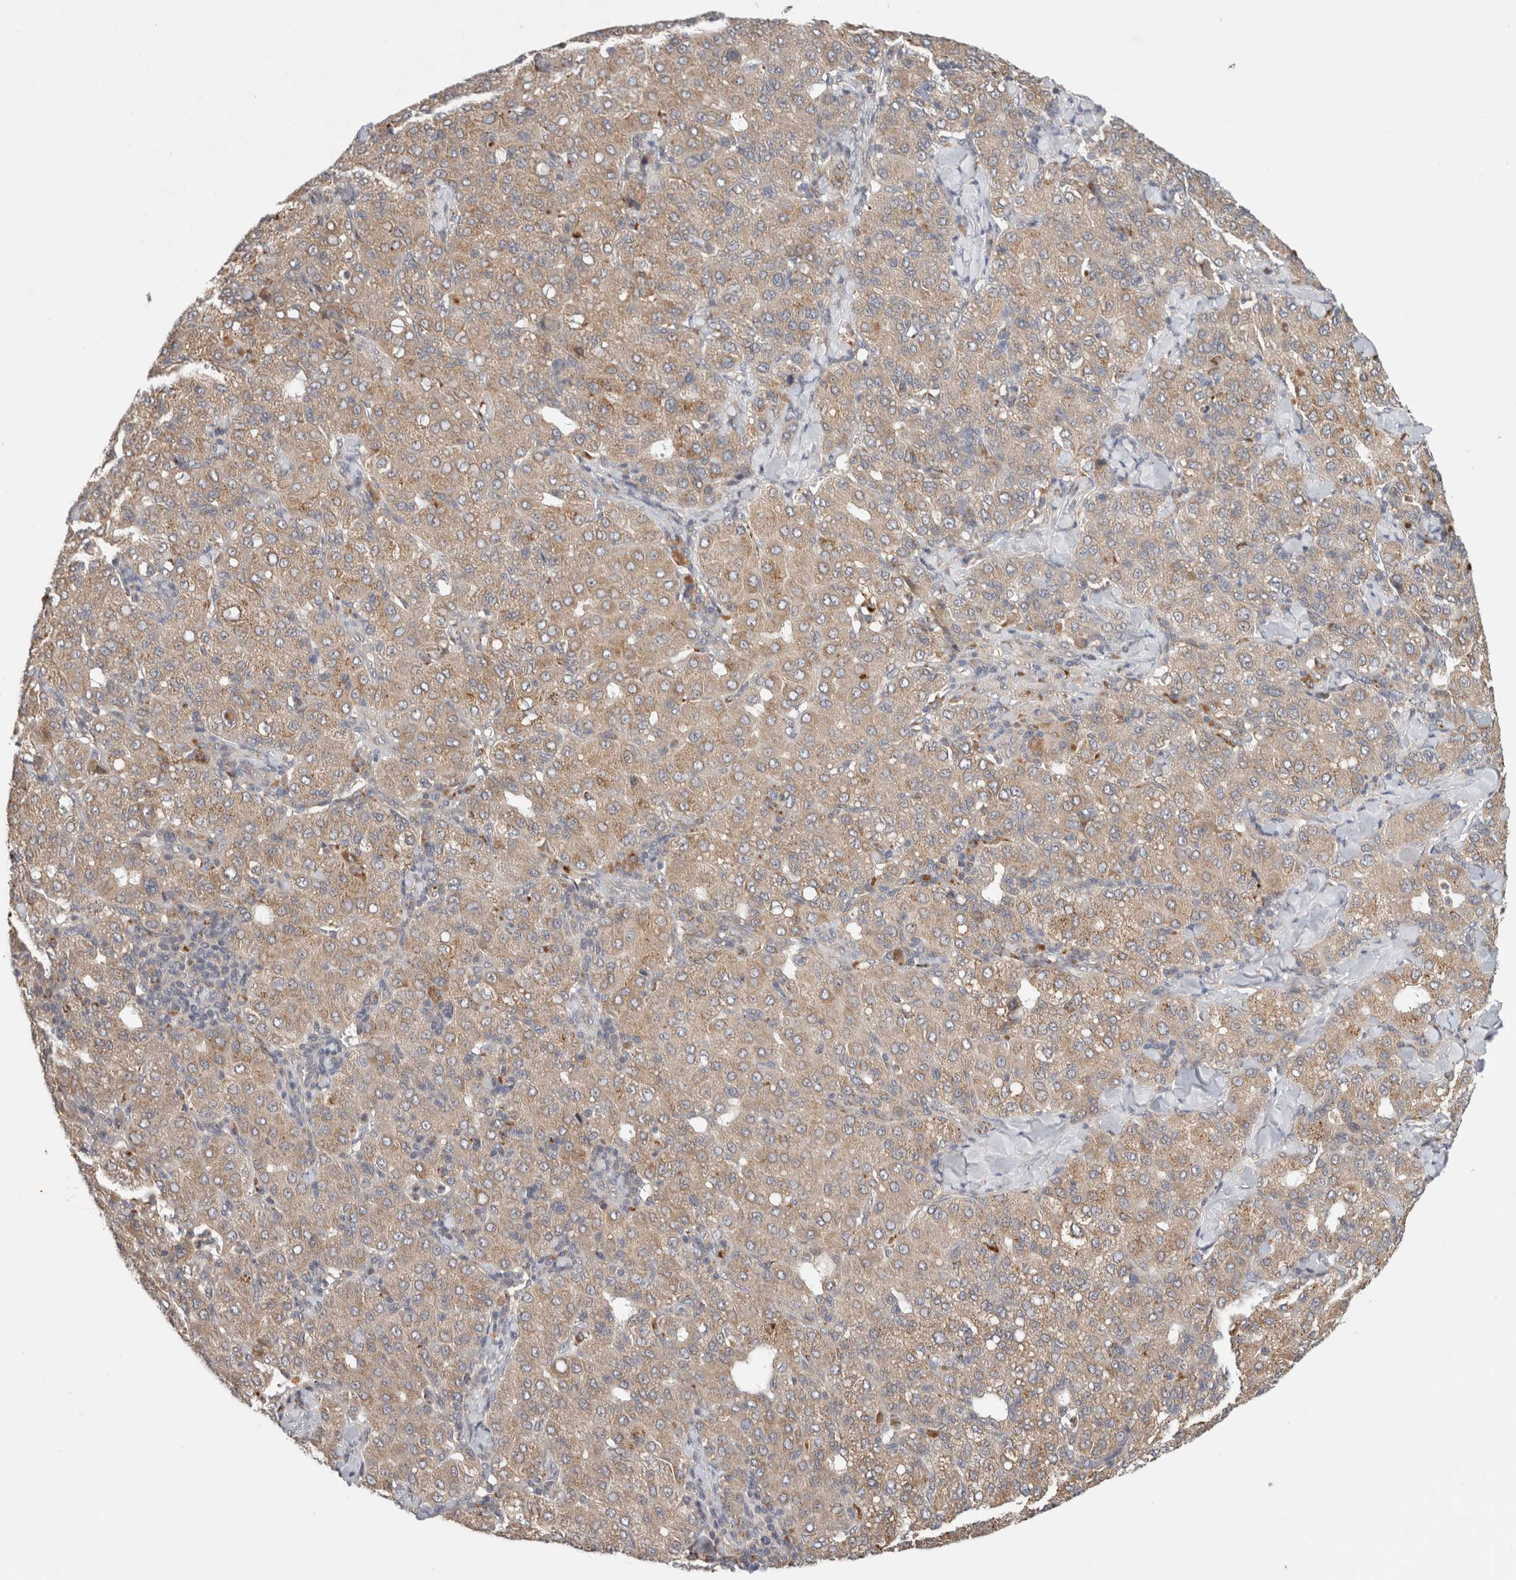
{"staining": {"intensity": "weak", "quantity": ">75%", "location": "cytoplasmic/membranous"}, "tissue": "liver cancer", "cell_type": "Tumor cells", "image_type": "cancer", "snomed": [{"axis": "morphology", "description": "Carcinoma, Hepatocellular, NOS"}, {"axis": "topography", "description": "Liver"}], "caption": "The micrograph shows a brown stain indicating the presence of a protein in the cytoplasmic/membranous of tumor cells in liver cancer.", "gene": "SGK1", "patient": {"sex": "male", "age": 65}}